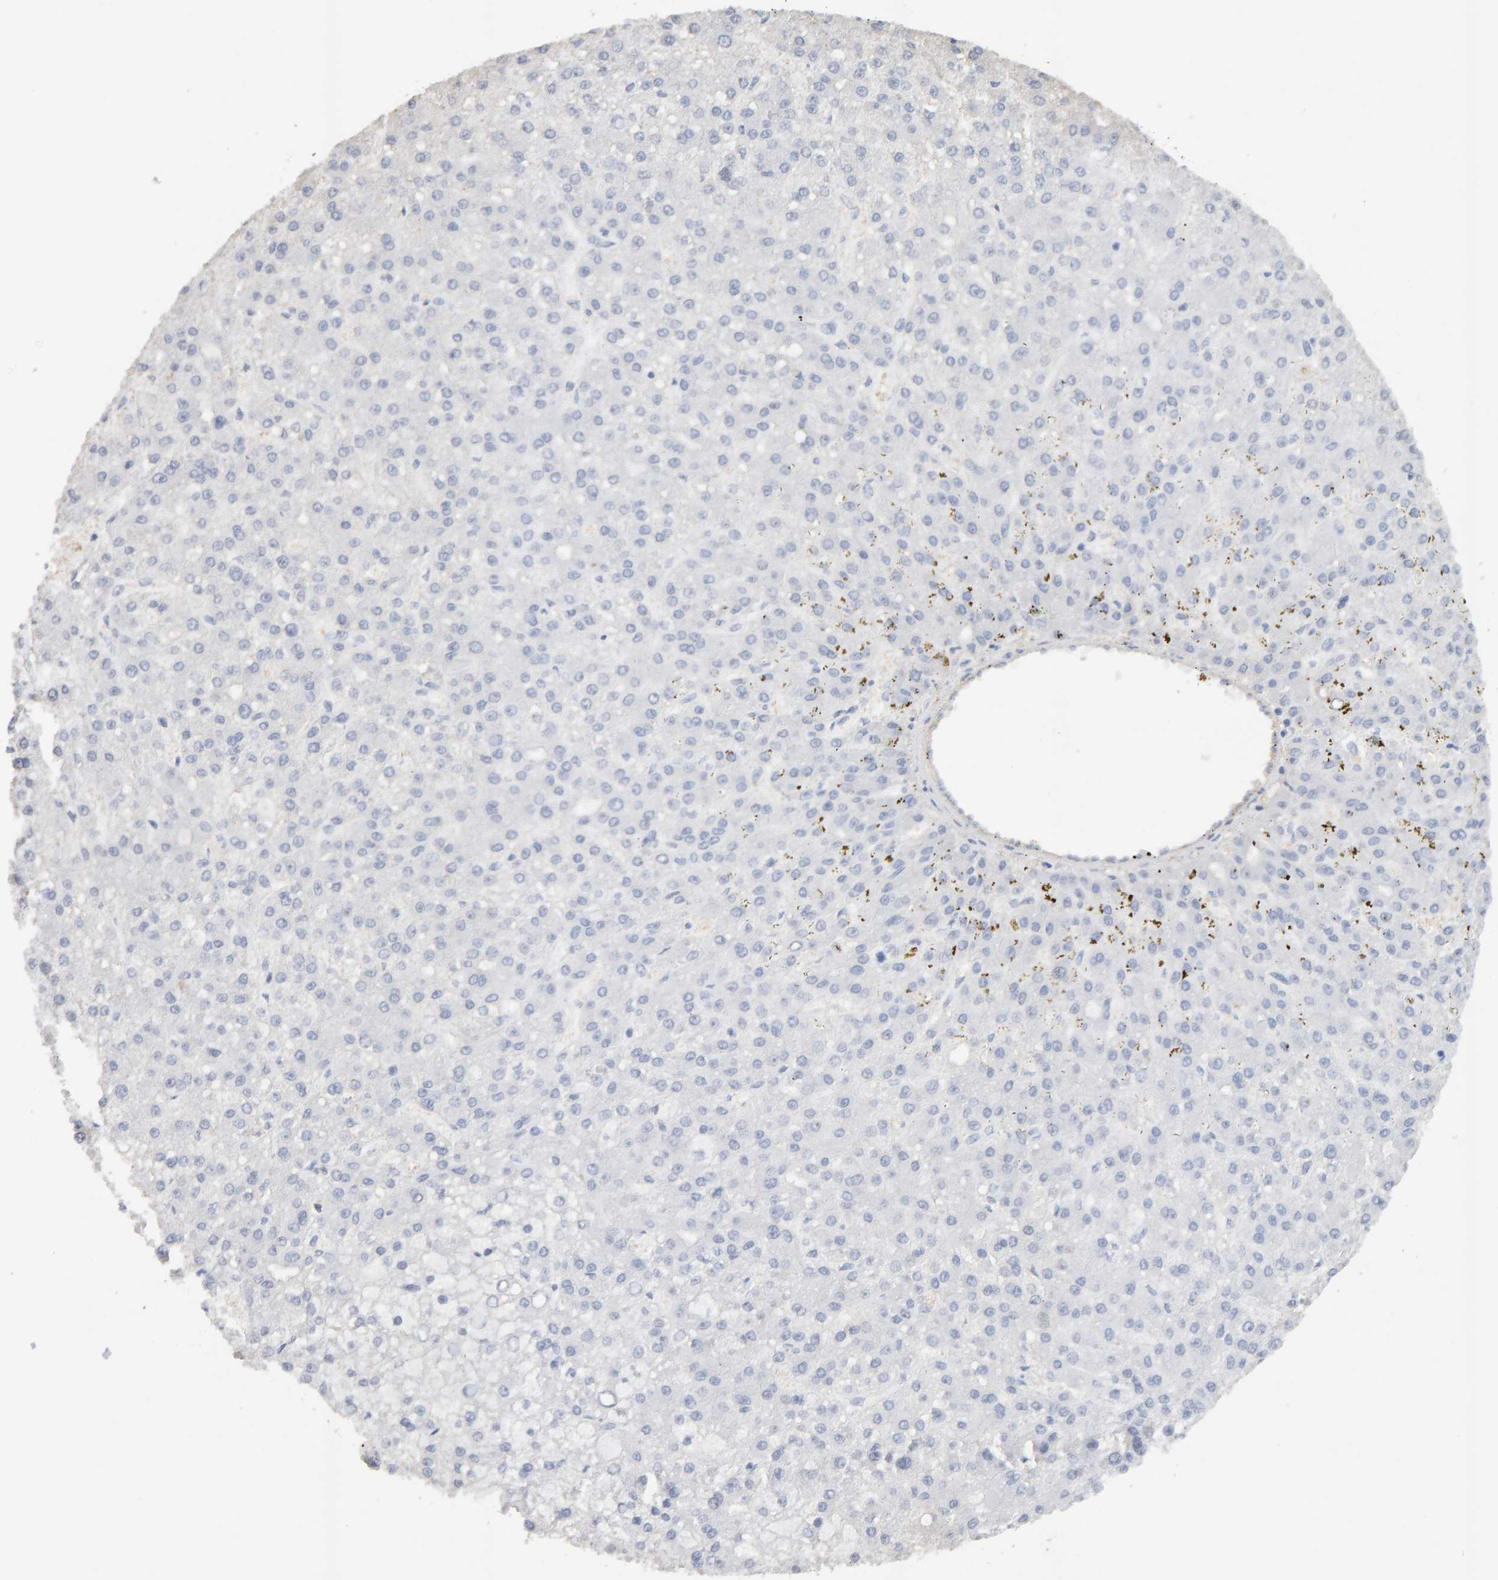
{"staining": {"intensity": "weak", "quantity": "<25%", "location": "cytoplasmic/membranous,nuclear"}, "tissue": "liver cancer", "cell_type": "Tumor cells", "image_type": "cancer", "snomed": [{"axis": "morphology", "description": "Carcinoma, Hepatocellular, NOS"}, {"axis": "topography", "description": "Liver"}], "caption": "IHC of human liver cancer demonstrates no positivity in tumor cells.", "gene": "METRNL", "patient": {"sex": "male", "age": 67}}